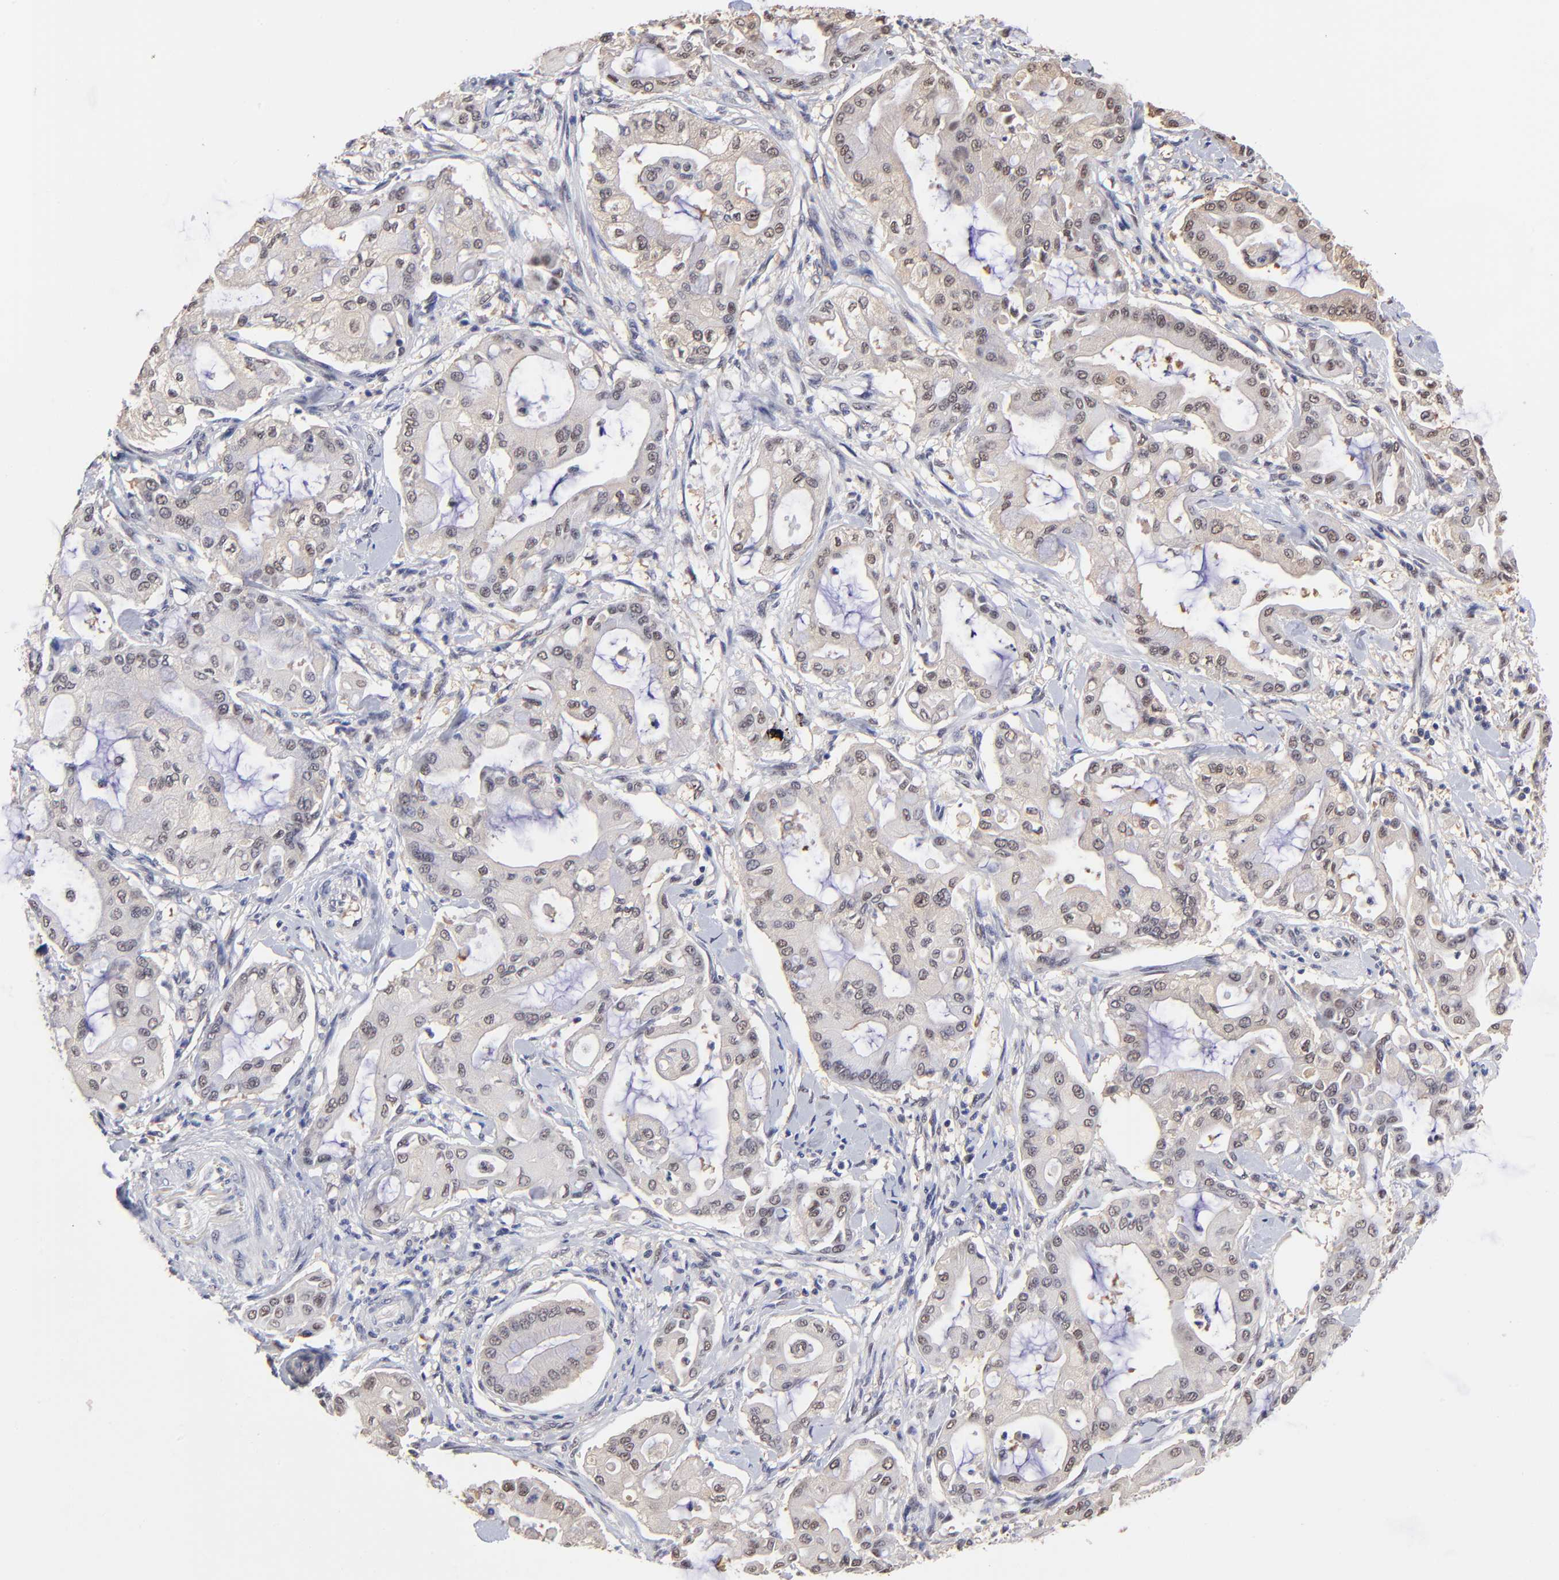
{"staining": {"intensity": "weak", "quantity": "25%-75%", "location": "nuclear"}, "tissue": "pancreatic cancer", "cell_type": "Tumor cells", "image_type": "cancer", "snomed": [{"axis": "morphology", "description": "Adenocarcinoma, NOS"}, {"axis": "morphology", "description": "Adenocarcinoma, metastatic, NOS"}, {"axis": "topography", "description": "Lymph node"}, {"axis": "topography", "description": "Pancreas"}, {"axis": "topography", "description": "Duodenum"}], "caption": "Protein expression by IHC exhibits weak nuclear expression in about 25%-75% of tumor cells in pancreatic cancer (adenocarcinoma).", "gene": "PSMC4", "patient": {"sex": "female", "age": 64}}